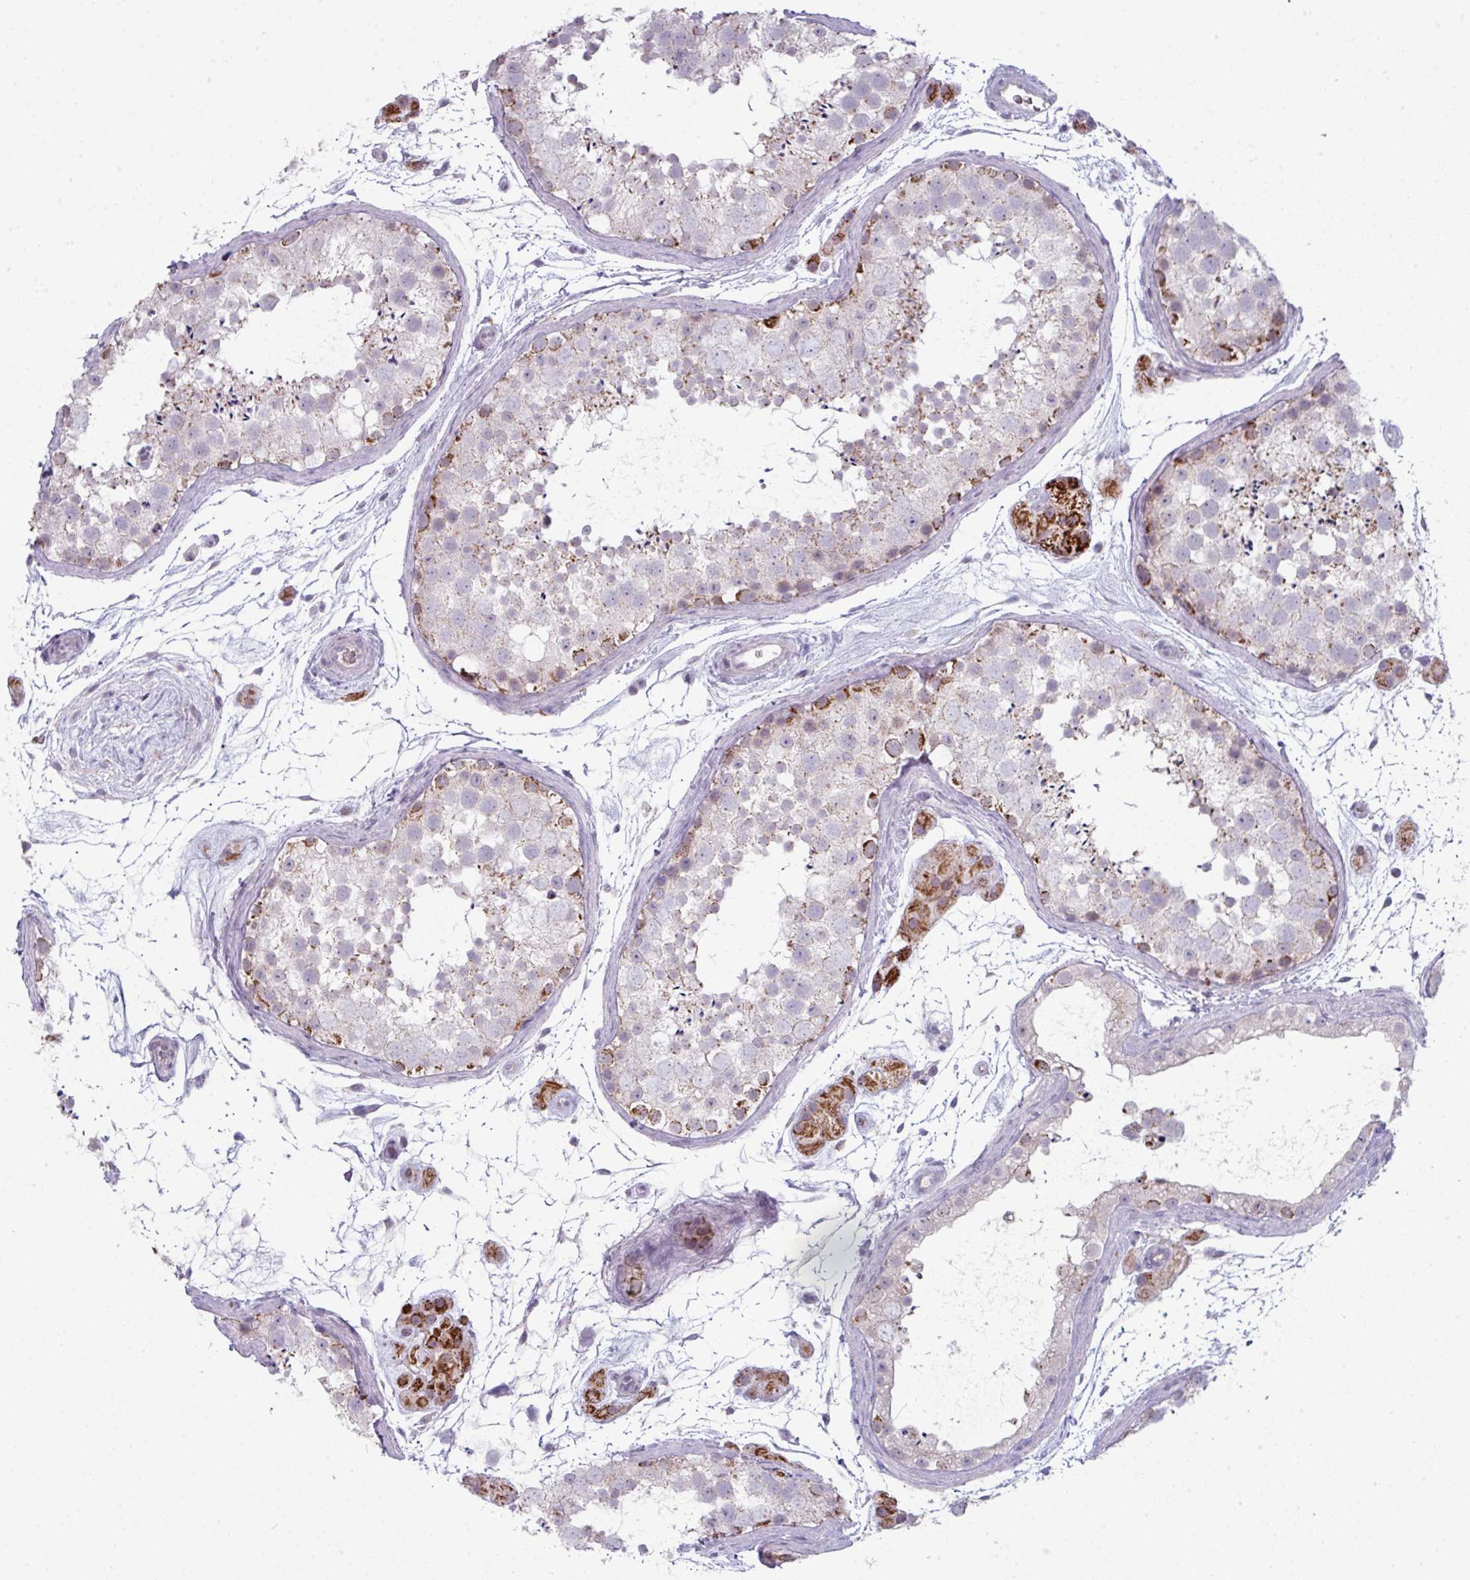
{"staining": {"intensity": "moderate", "quantity": "25%-75%", "location": "cytoplasmic/membranous"}, "tissue": "testis", "cell_type": "Cells in seminiferous ducts", "image_type": "normal", "snomed": [{"axis": "morphology", "description": "Normal tissue, NOS"}, {"axis": "topography", "description": "Testis"}], "caption": "Moderate cytoplasmic/membranous positivity is appreciated in approximately 25%-75% of cells in seminiferous ducts in benign testis.", "gene": "ZNF615", "patient": {"sex": "male", "age": 41}}